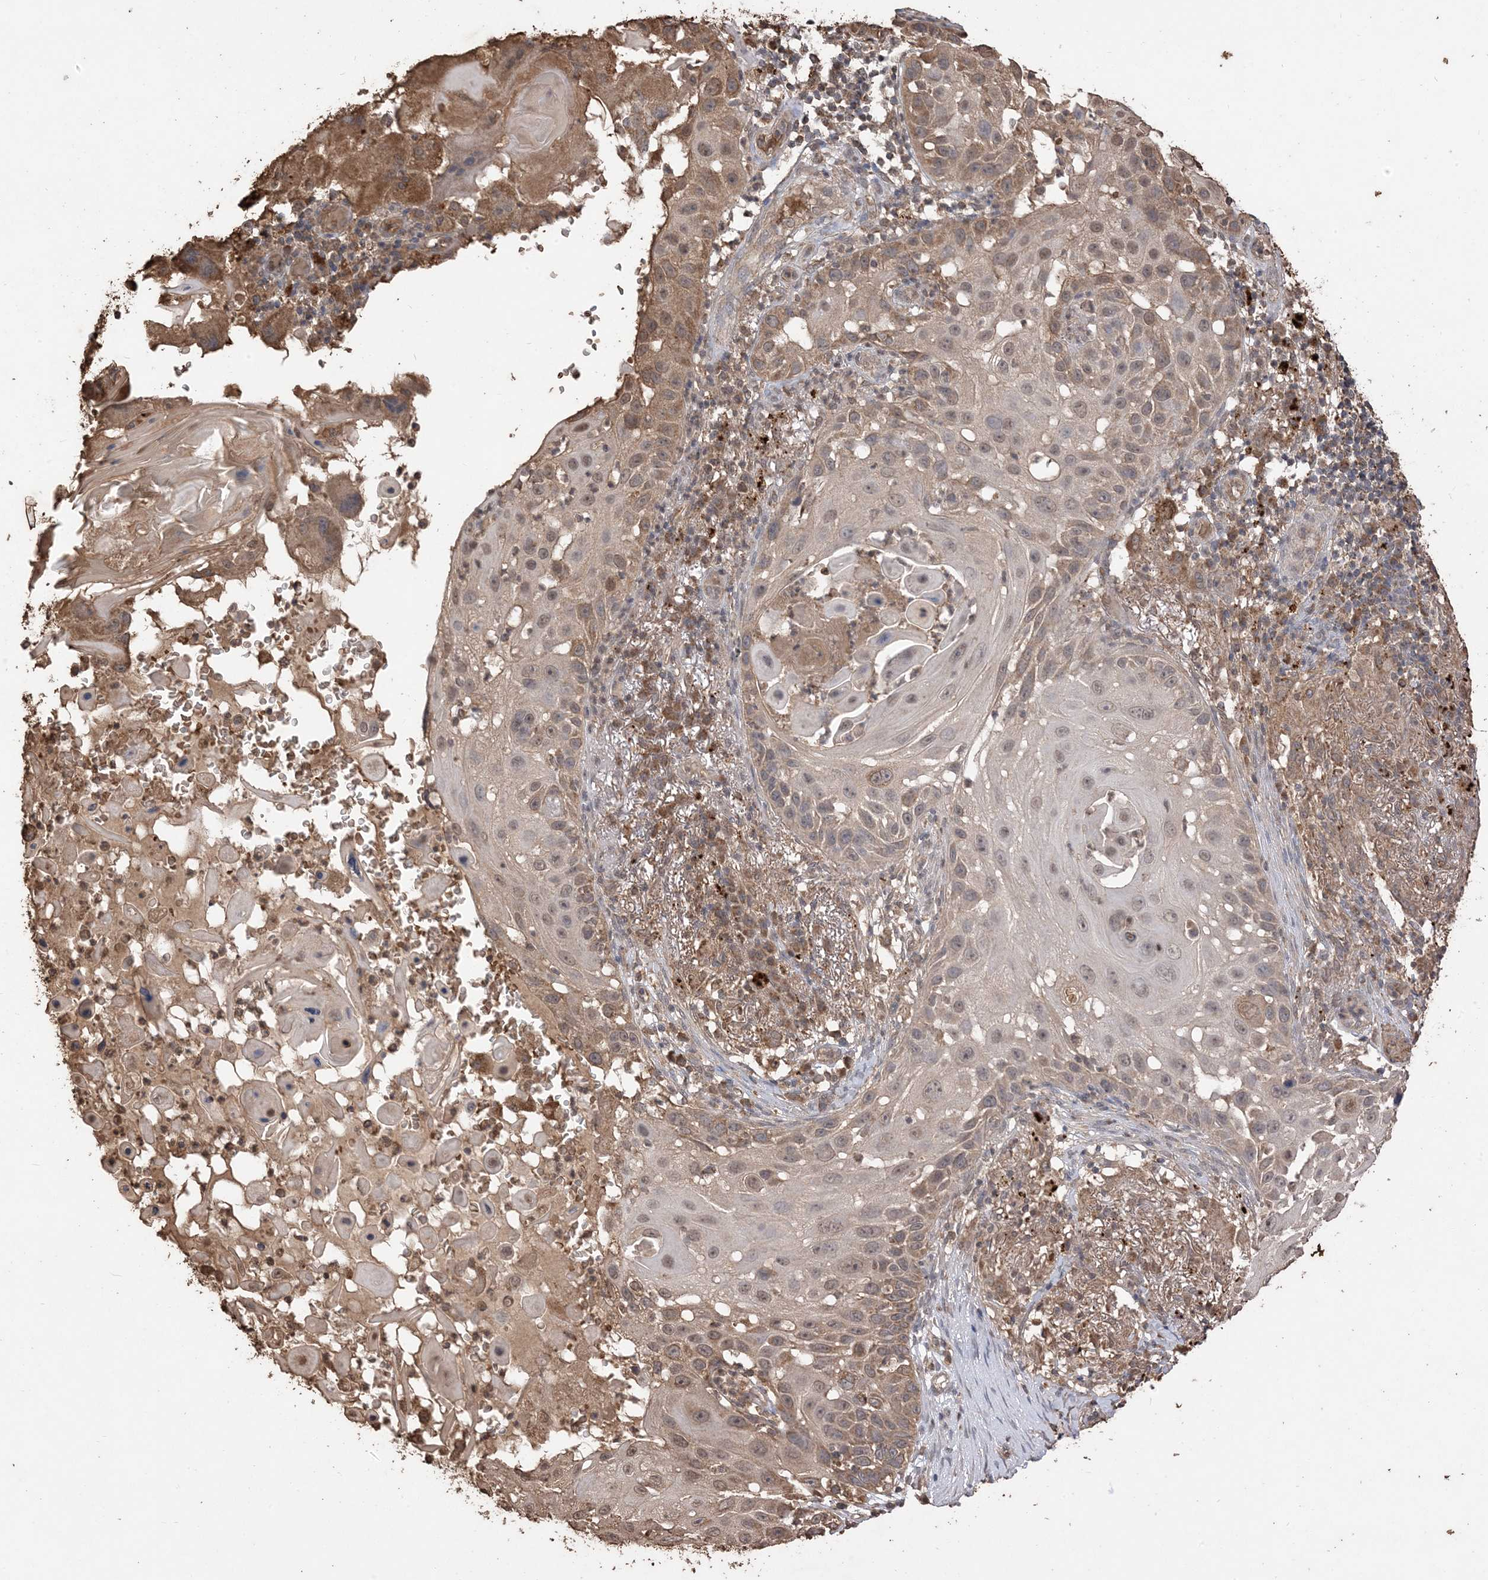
{"staining": {"intensity": "moderate", "quantity": "25%-75%", "location": "cytoplasmic/membranous"}, "tissue": "skin cancer", "cell_type": "Tumor cells", "image_type": "cancer", "snomed": [{"axis": "morphology", "description": "Squamous cell carcinoma, NOS"}, {"axis": "topography", "description": "Skin"}], "caption": "An immunohistochemistry image of neoplastic tissue is shown. Protein staining in brown highlights moderate cytoplasmic/membranous positivity in squamous cell carcinoma (skin) within tumor cells.", "gene": "HPS4", "patient": {"sex": "female", "age": 44}}